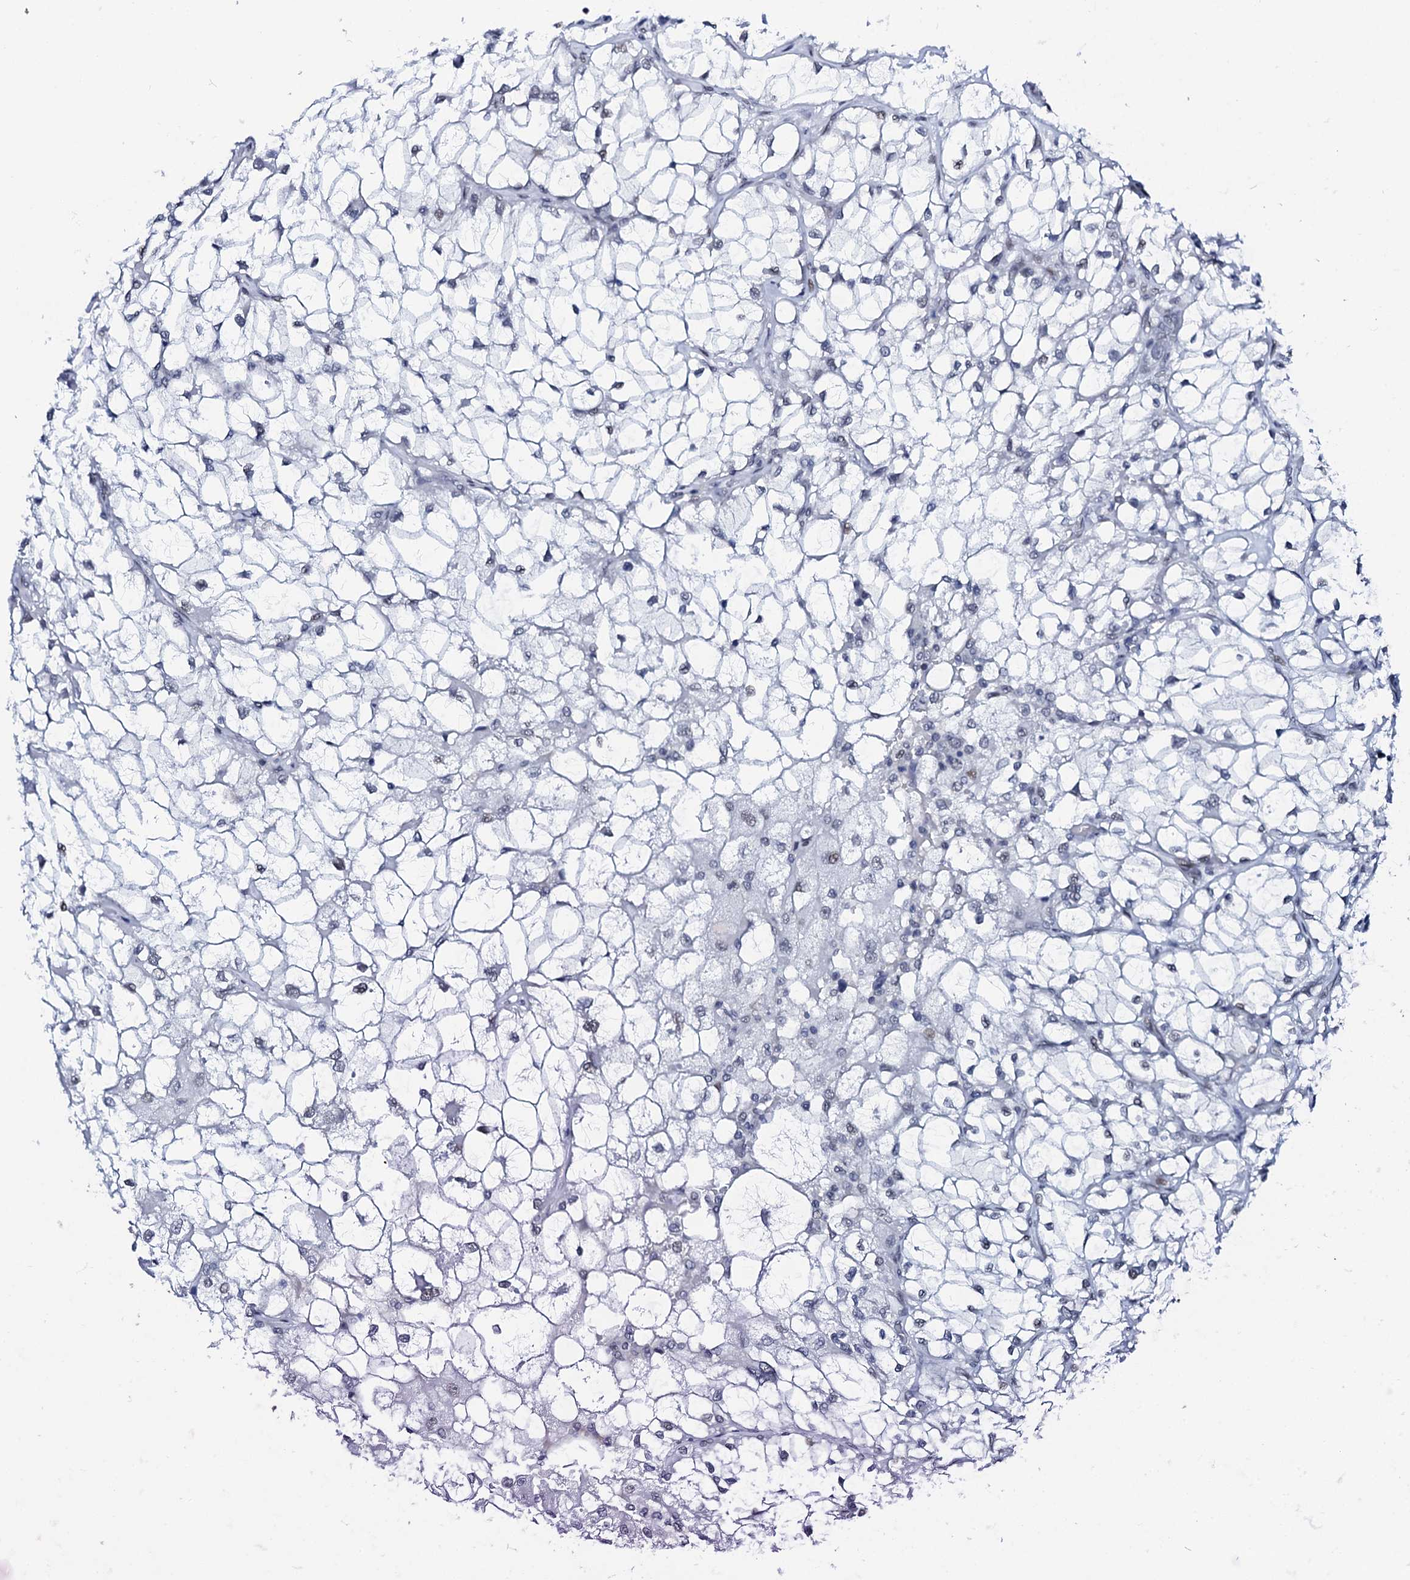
{"staining": {"intensity": "negative", "quantity": "none", "location": "none"}, "tissue": "renal cancer", "cell_type": "Tumor cells", "image_type": "cancer", "snomed": [{"axis": "morphology", "description": "Adenocarcinoma, NOS"}, {"axis": "topography", "description": "Kidney"}], "caption": "High magnification brightfield microscopy of renal cancer (adenocarcinoma) stained with DAB (3,3'-diaminobenzidine) (brown) and counterstained with hematoxylin (blue): tumor cells show no significant expression.", "gene": "SPATA19", "patient": {"sex": "female", "age": 69}}